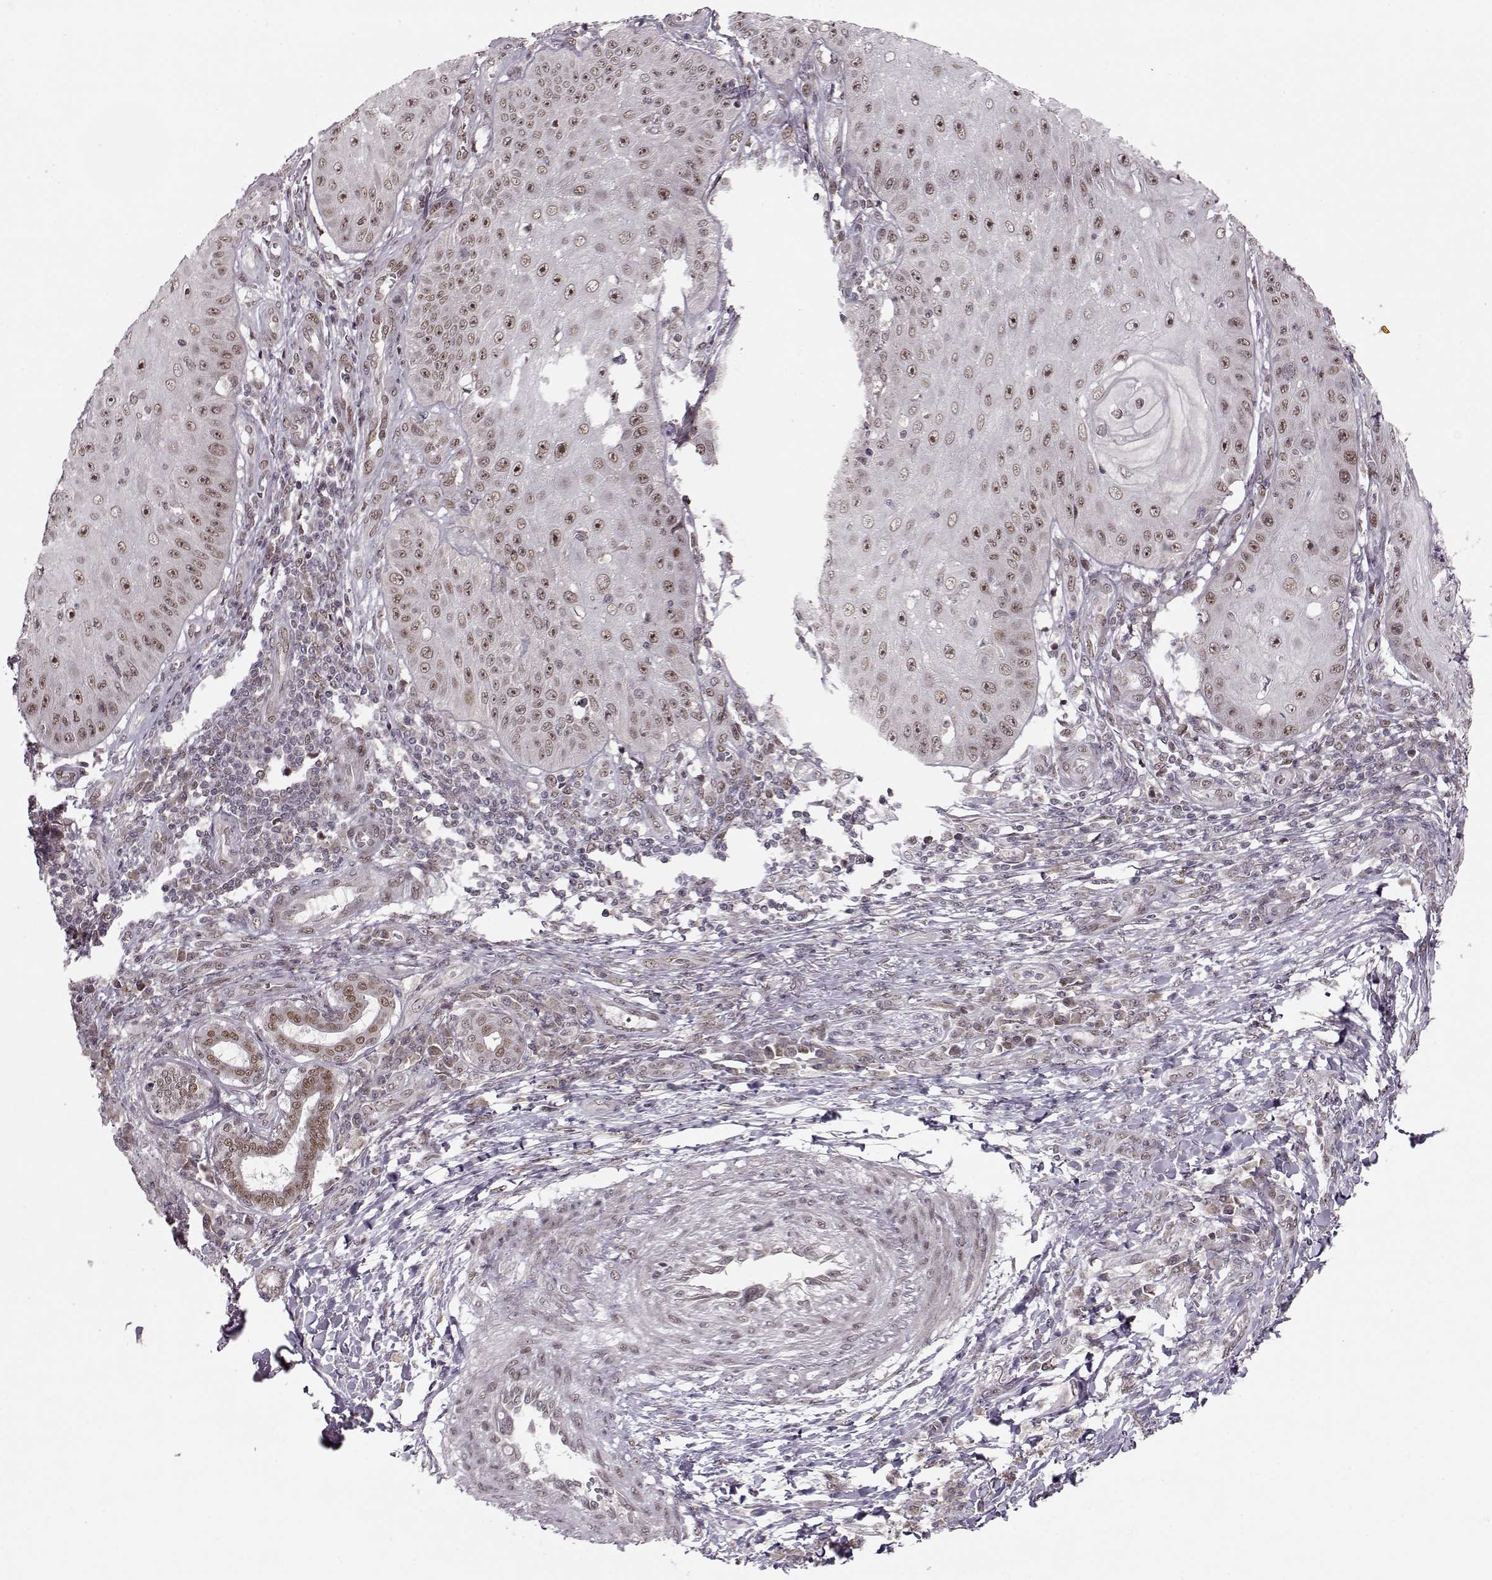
{"staining": {"intensity": "weak", "quantity": ">75%", "location": "nuclear"}, "tissue": "skin cancer", "cell_type": "Tumor cells", "image_type": "cancer", "snomed": [{"axis": "morphology", "description": "Squamous cell carcinoma, NOS"}, {"axis": "topography", "description": "Skin"}], "caption": "IHC micrograph of skin squamous cell carcinoma stained for a protein (brown), which exhibits low levels of weak nuclear positivity in approximately >75% of tumor cells.", "gene": "RAI1", "patient": {"sex": "male", "age": 70}}